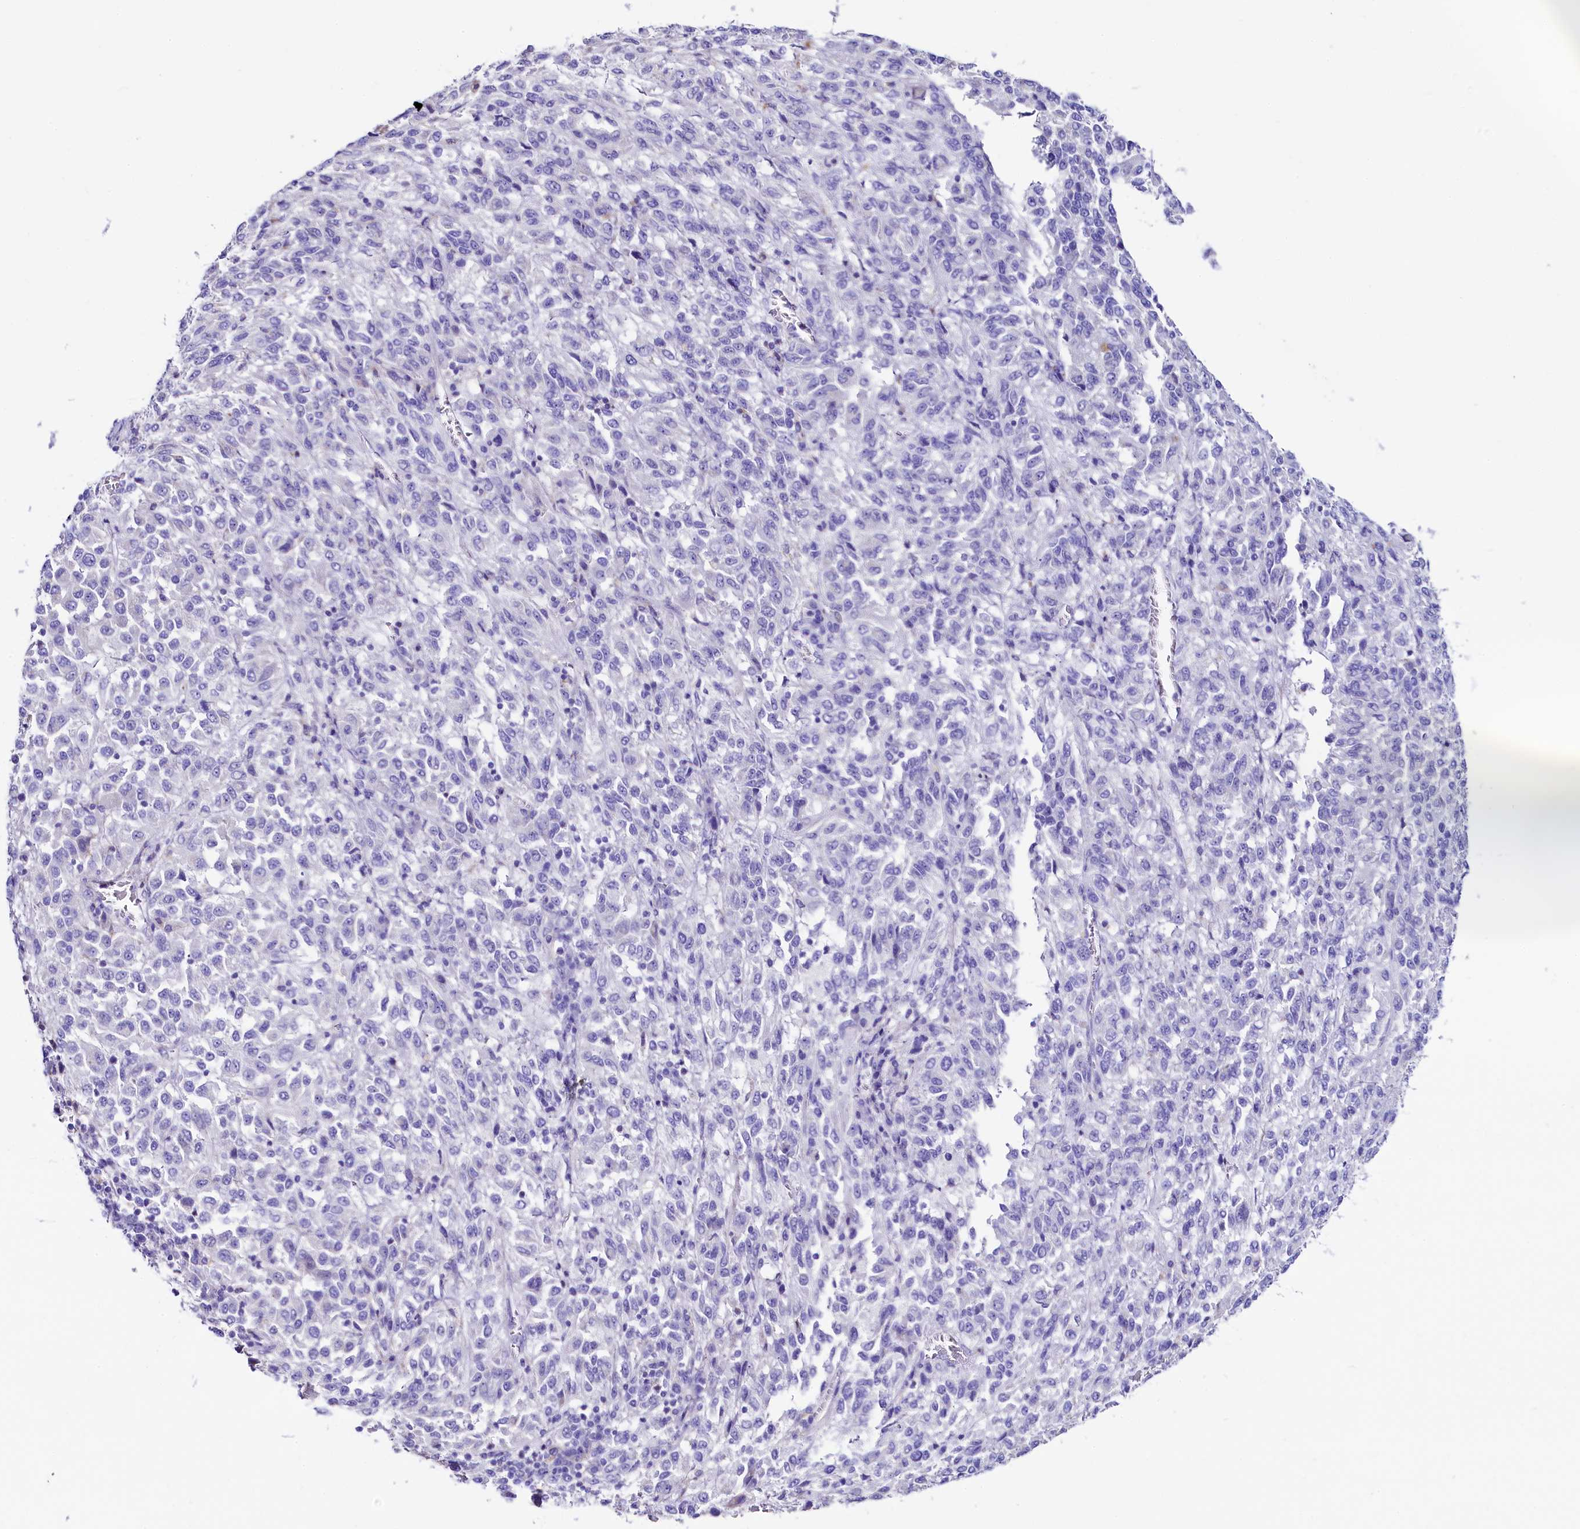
{"staining": {"intensity": "negative", "quantity": "none", "location": "none"}, "tissue": "melanoma", "cell_type": "Tumor cells", "image_type": "cancer", "snomed": [{"axis": "morphology", "description": "Malignant melanoma, Metastatic site"}, {"axis": "topography", "description": "Lung"}], "caption": "This is an immunohistochemistry (IHC) photomicrograph of human malignant melanoma (metastatic site). There is no staining in tumor cells.", "gene": "RBP3", "patient": {"sex": "male", "age": 64}}